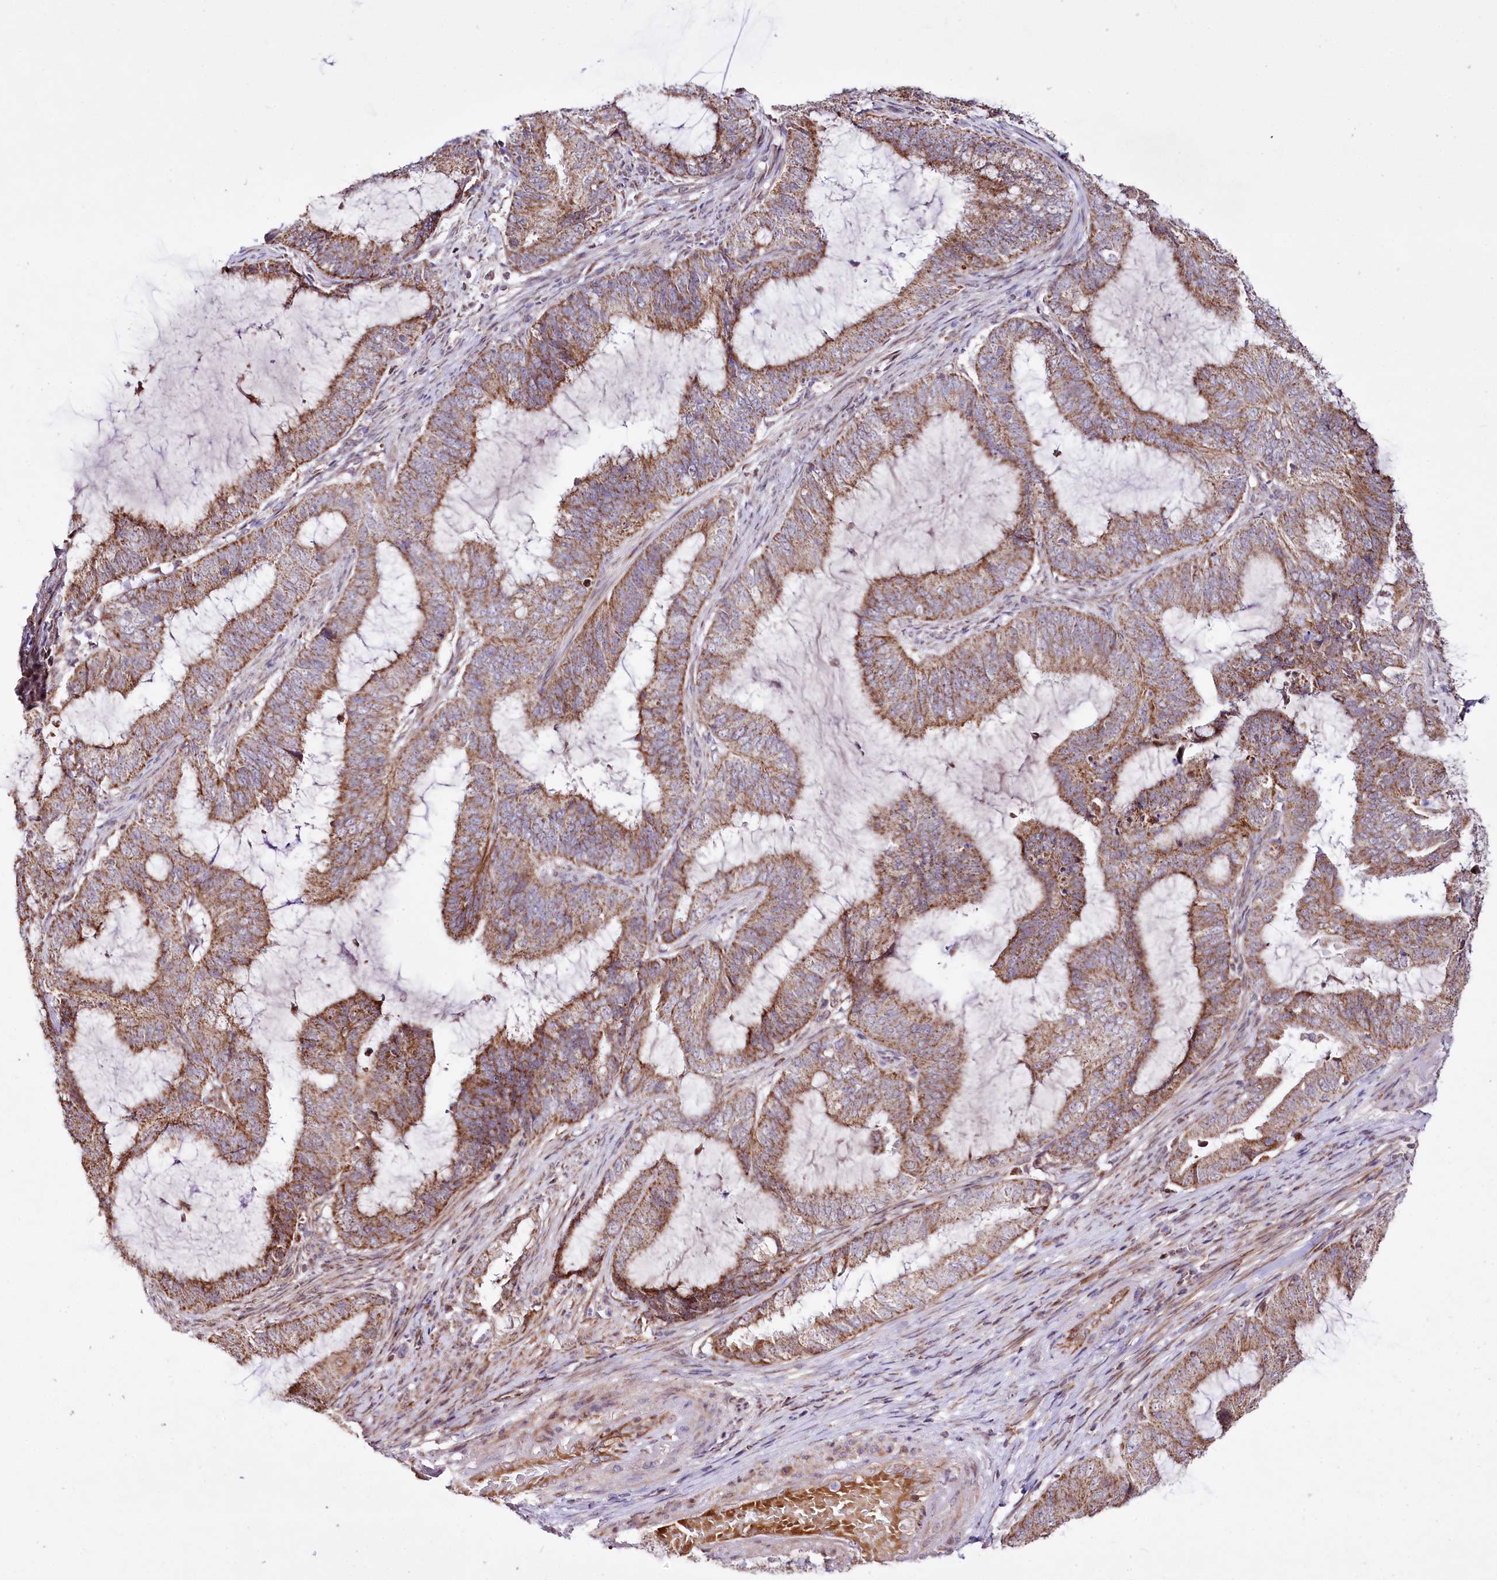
{"staining": {"intensity": "moderate", "quantity": ">75%", "location": "cytoplasmic/membranous"}, "tissue": "endometrial cancer", "cell_type": "Tumor cells", "image_type": "cancer", "snomed": [{"axis": "morphology", "description": "Adenocarcinoma, NOS"}, {"axis": "topography", "description": "Endometrium"}], "caption": "High-power microscopy captured an immunohistochemistry (IHC) micrograph of endometrial adenocarcinoma, revealing moderate cytoplasmic/membranous positivity in about >75% of tumor cells.", "gene": "ST7", "patient": {"sex": "female", "age": 51}}